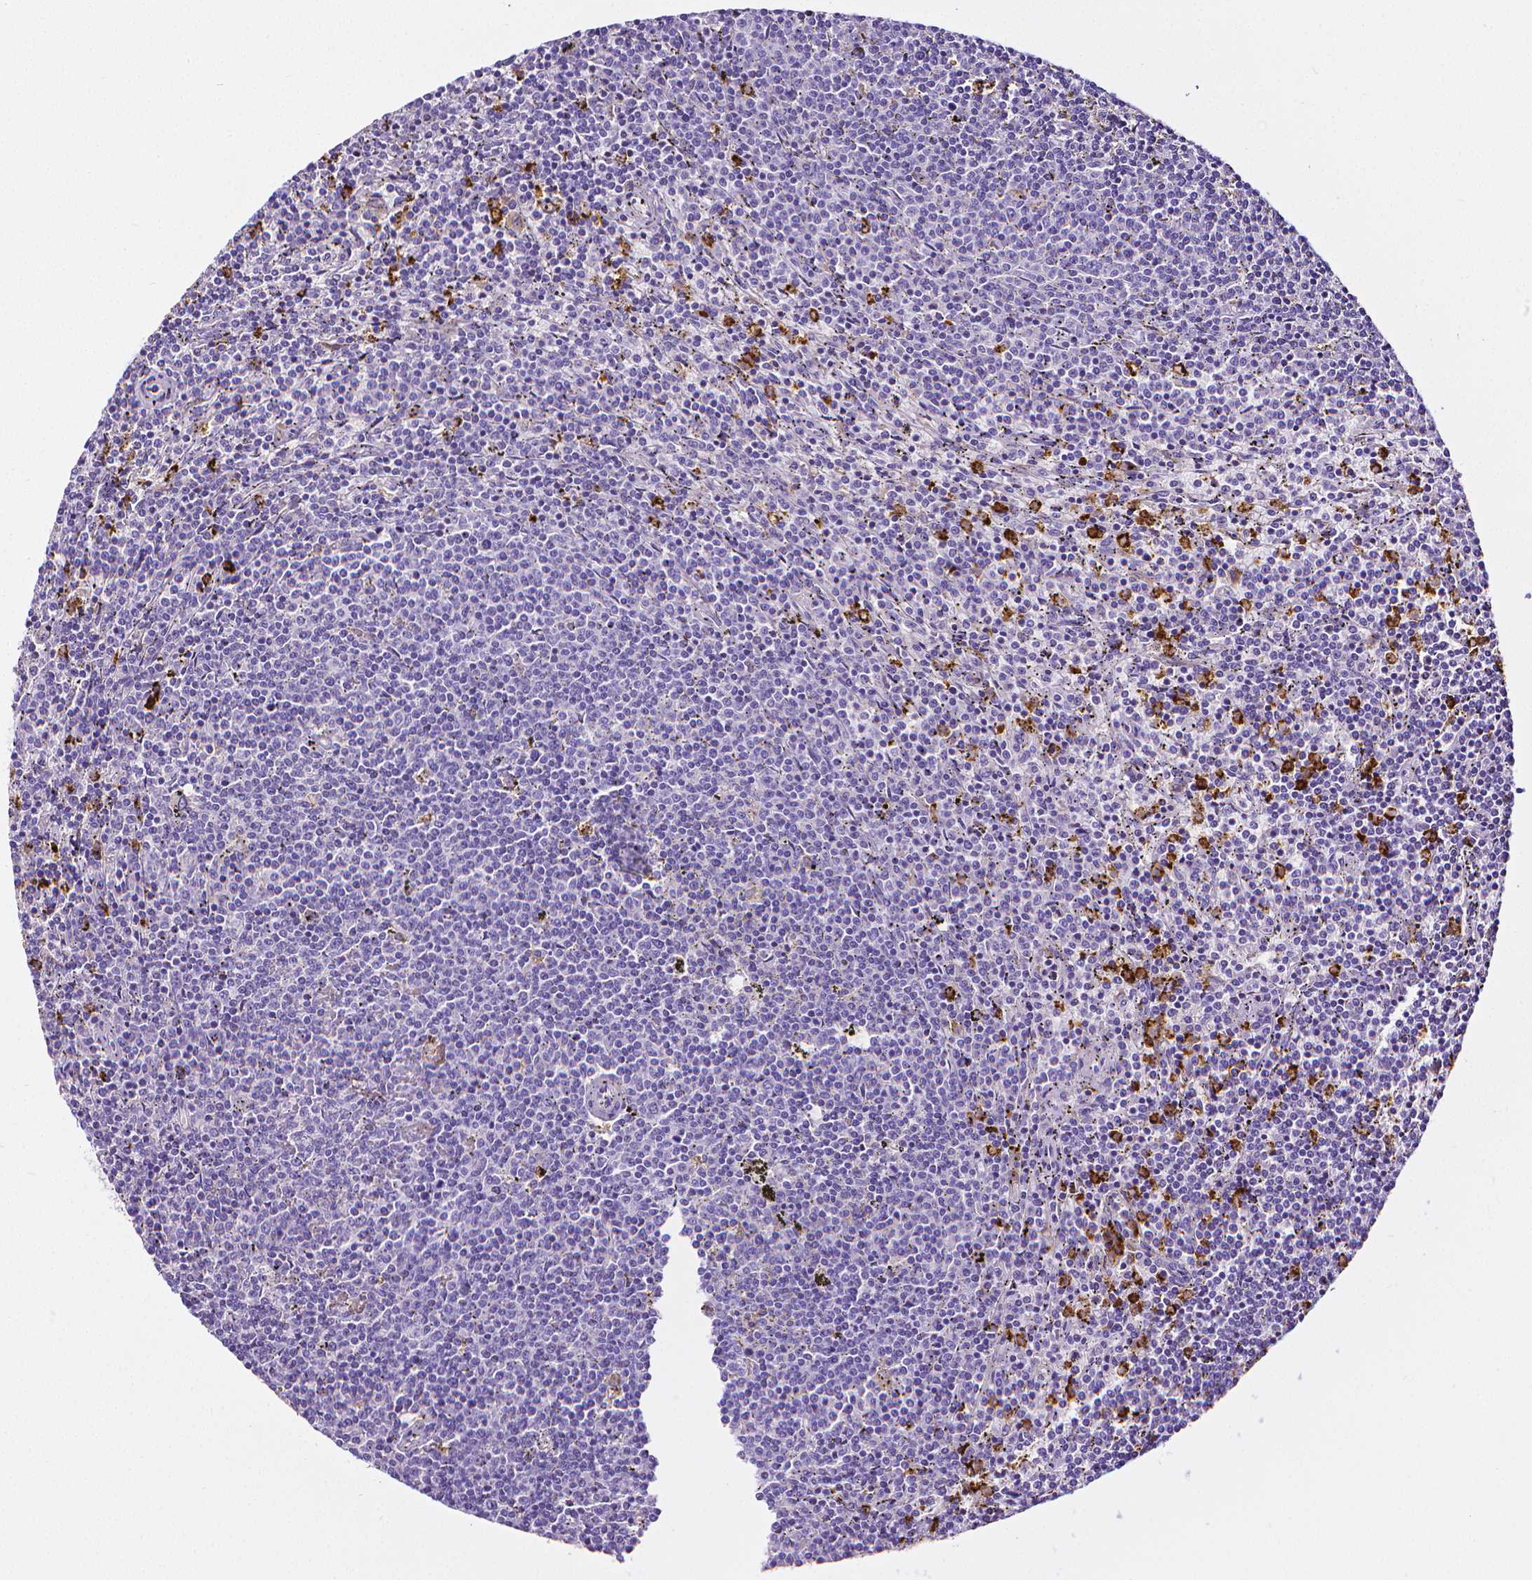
{"staining": {"intensity": "negative", "quantity": "none", "location": "none"}, "tissue": "lymphoma", "cell_type": "Tumor cells", "image_type": "cancer", "snomed": [{"axis": "morphology", "description": "Malignant lymphoma, non-Hodgkin's type, Low grade"}, {"axis": "topography", "description": "Spleen"}], "caption": "High magnification brightfield microscopy of lymphoma stained with DAB (brown) and counterstained with hematoxylin (blue): tumor cells show no significant expression.", "gene": "MMP9", "patient": {"sex": "female", "age": 50}}